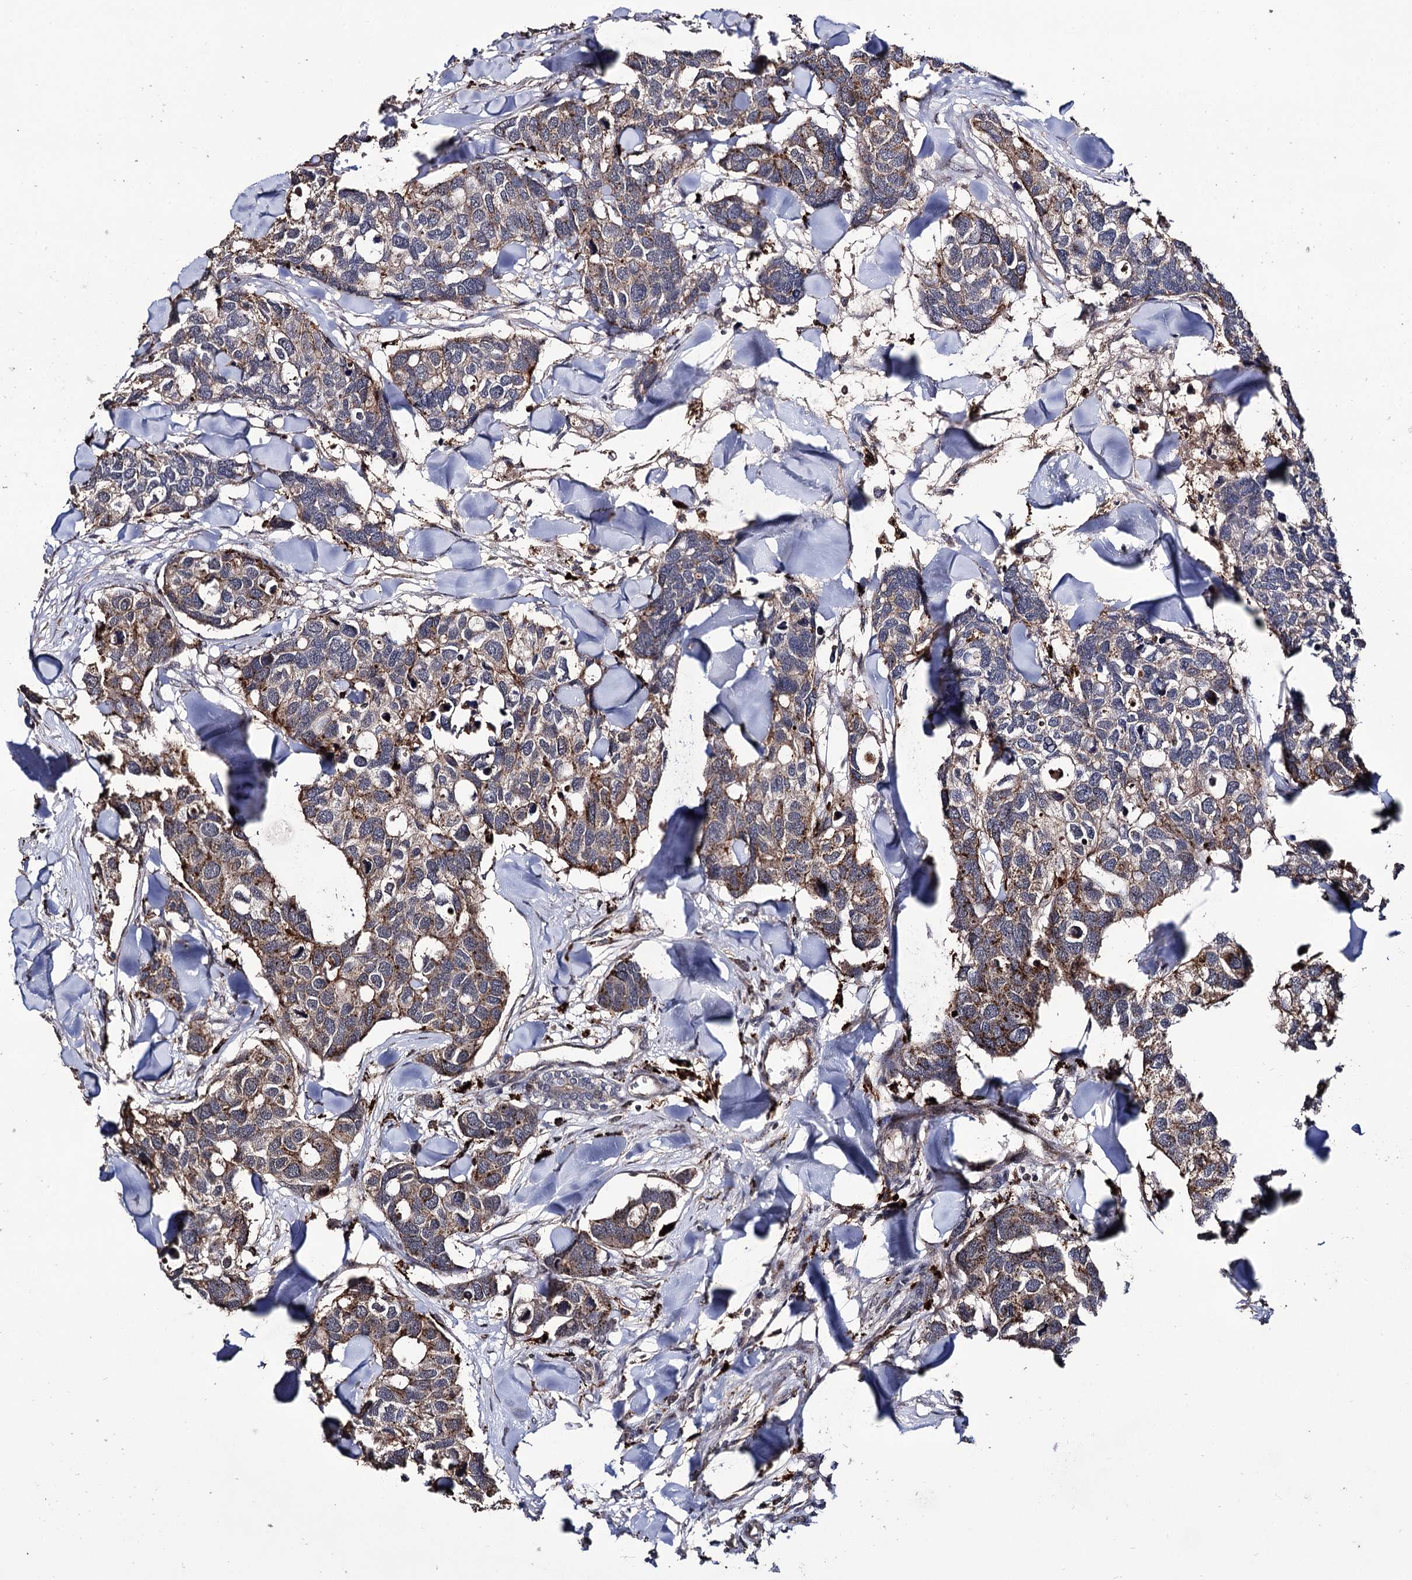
{"staining": {"intensity": "moderate", "quantity": "25%-75%", "location": "cytoplasmic/membranous"}, "tissue": "breast cancer", "cell_type": "Tumor cells", "image_type": "cancer", "snomed": [{"axis": "morphology", "description": "Duct carcinoma"}, {"axis": "topography", "description": "Breast"}], "caption": "This photomicrograph reveals immunohistochemistry staining of breast cancer (intraductal carcinoma), with medium moderate cytoplasmic/membranous positivity in approximately 25%-75% of tumor cells.", "gene": "MICAL2", "patient": {"sex": "female", "age": 83}}